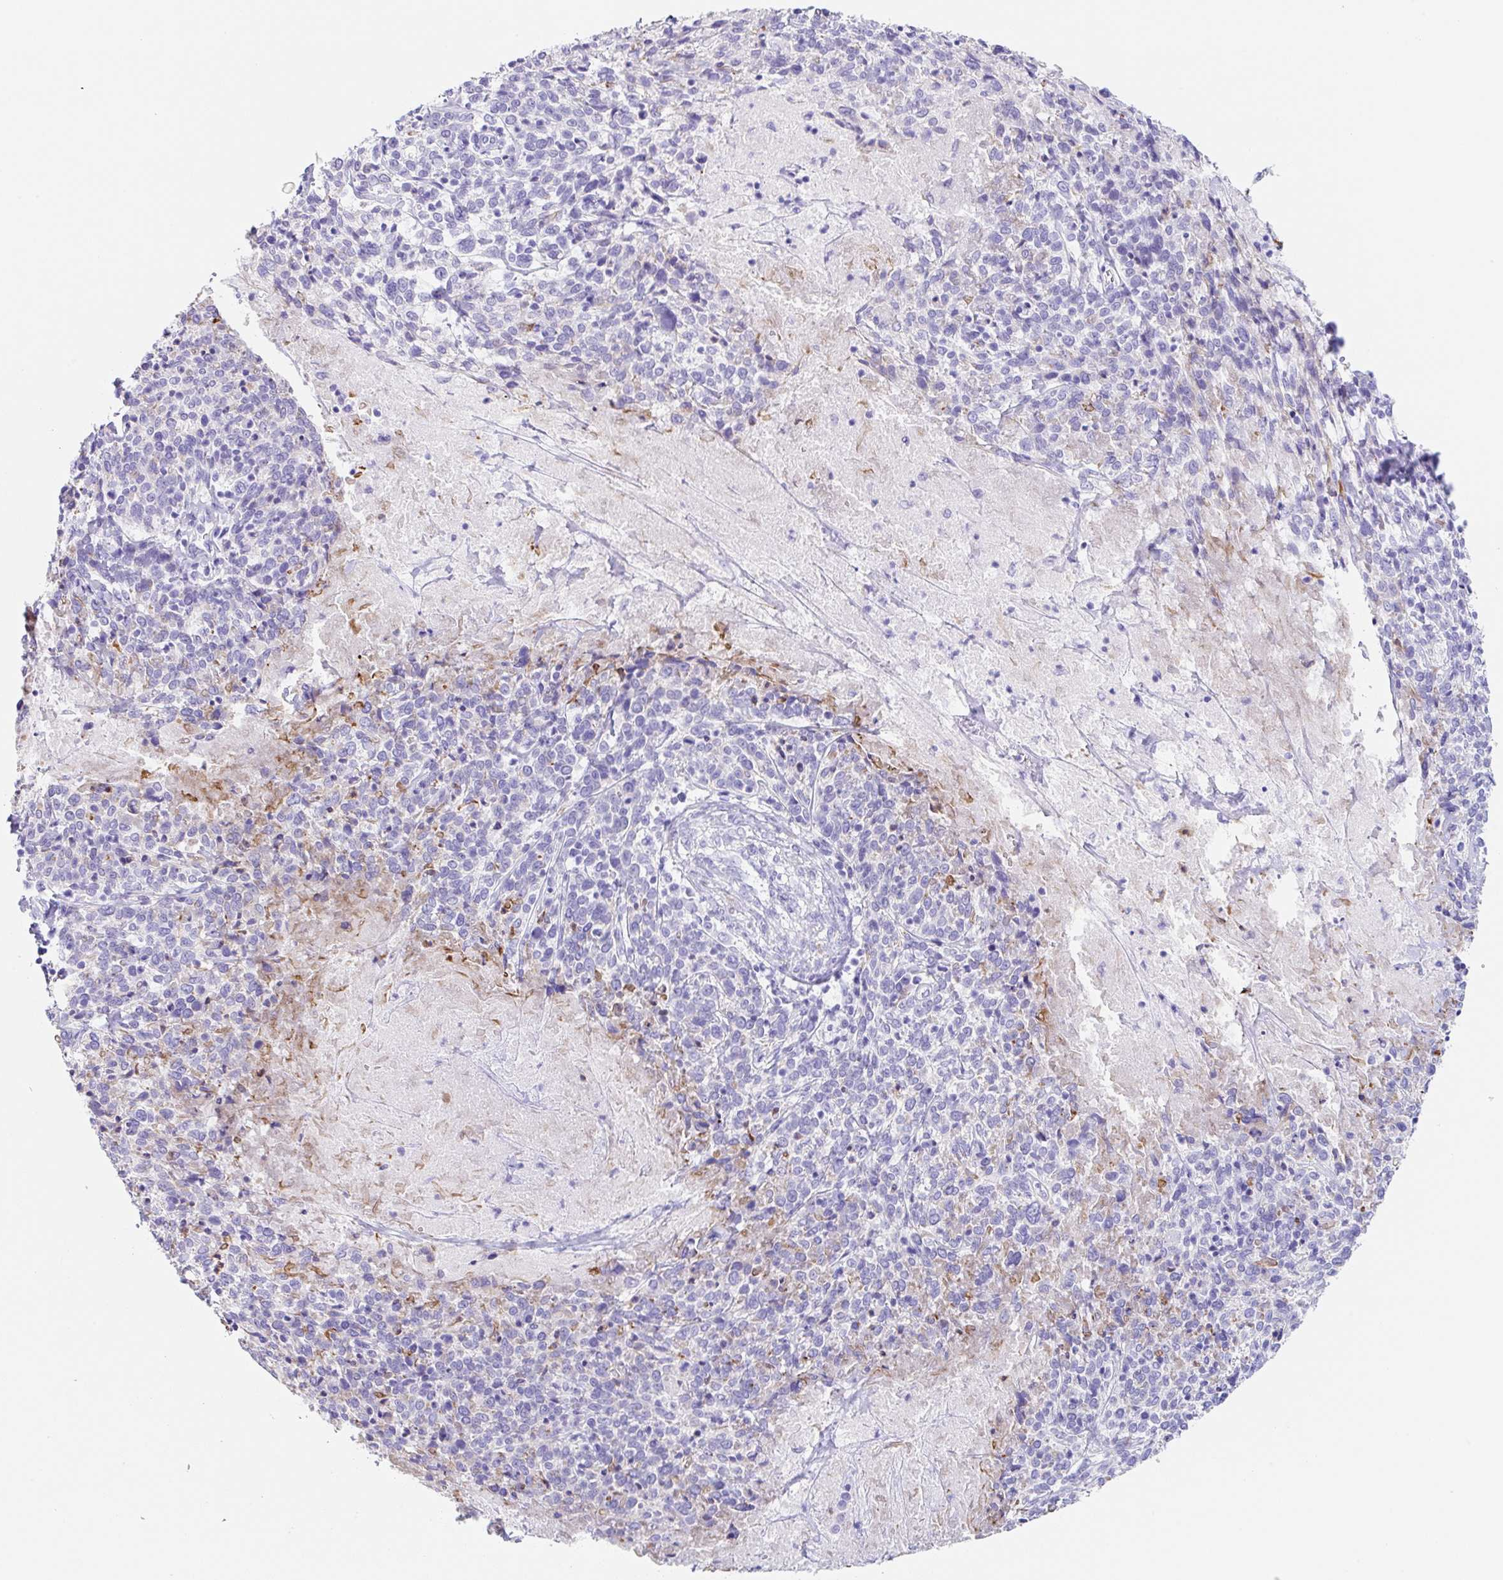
{"staining": {"intensity": "negative", "quantity": "none", "location": "none"}, "tissue": "cervical cancer", "cell_type": "Tumor cells", "image_type": "cancer", "snomed": [{"axis": "morphology", "description": "Squamous cell carcinoma, NOS"}, {"axis": "topography", "description": "Cervix"}], "caption": "Cervical cancer was stained to show a protein in brown. There is no significant expression in tumor cells.", "gene": "CLDND2", "patient": {"sex": "female", "age": 46}}